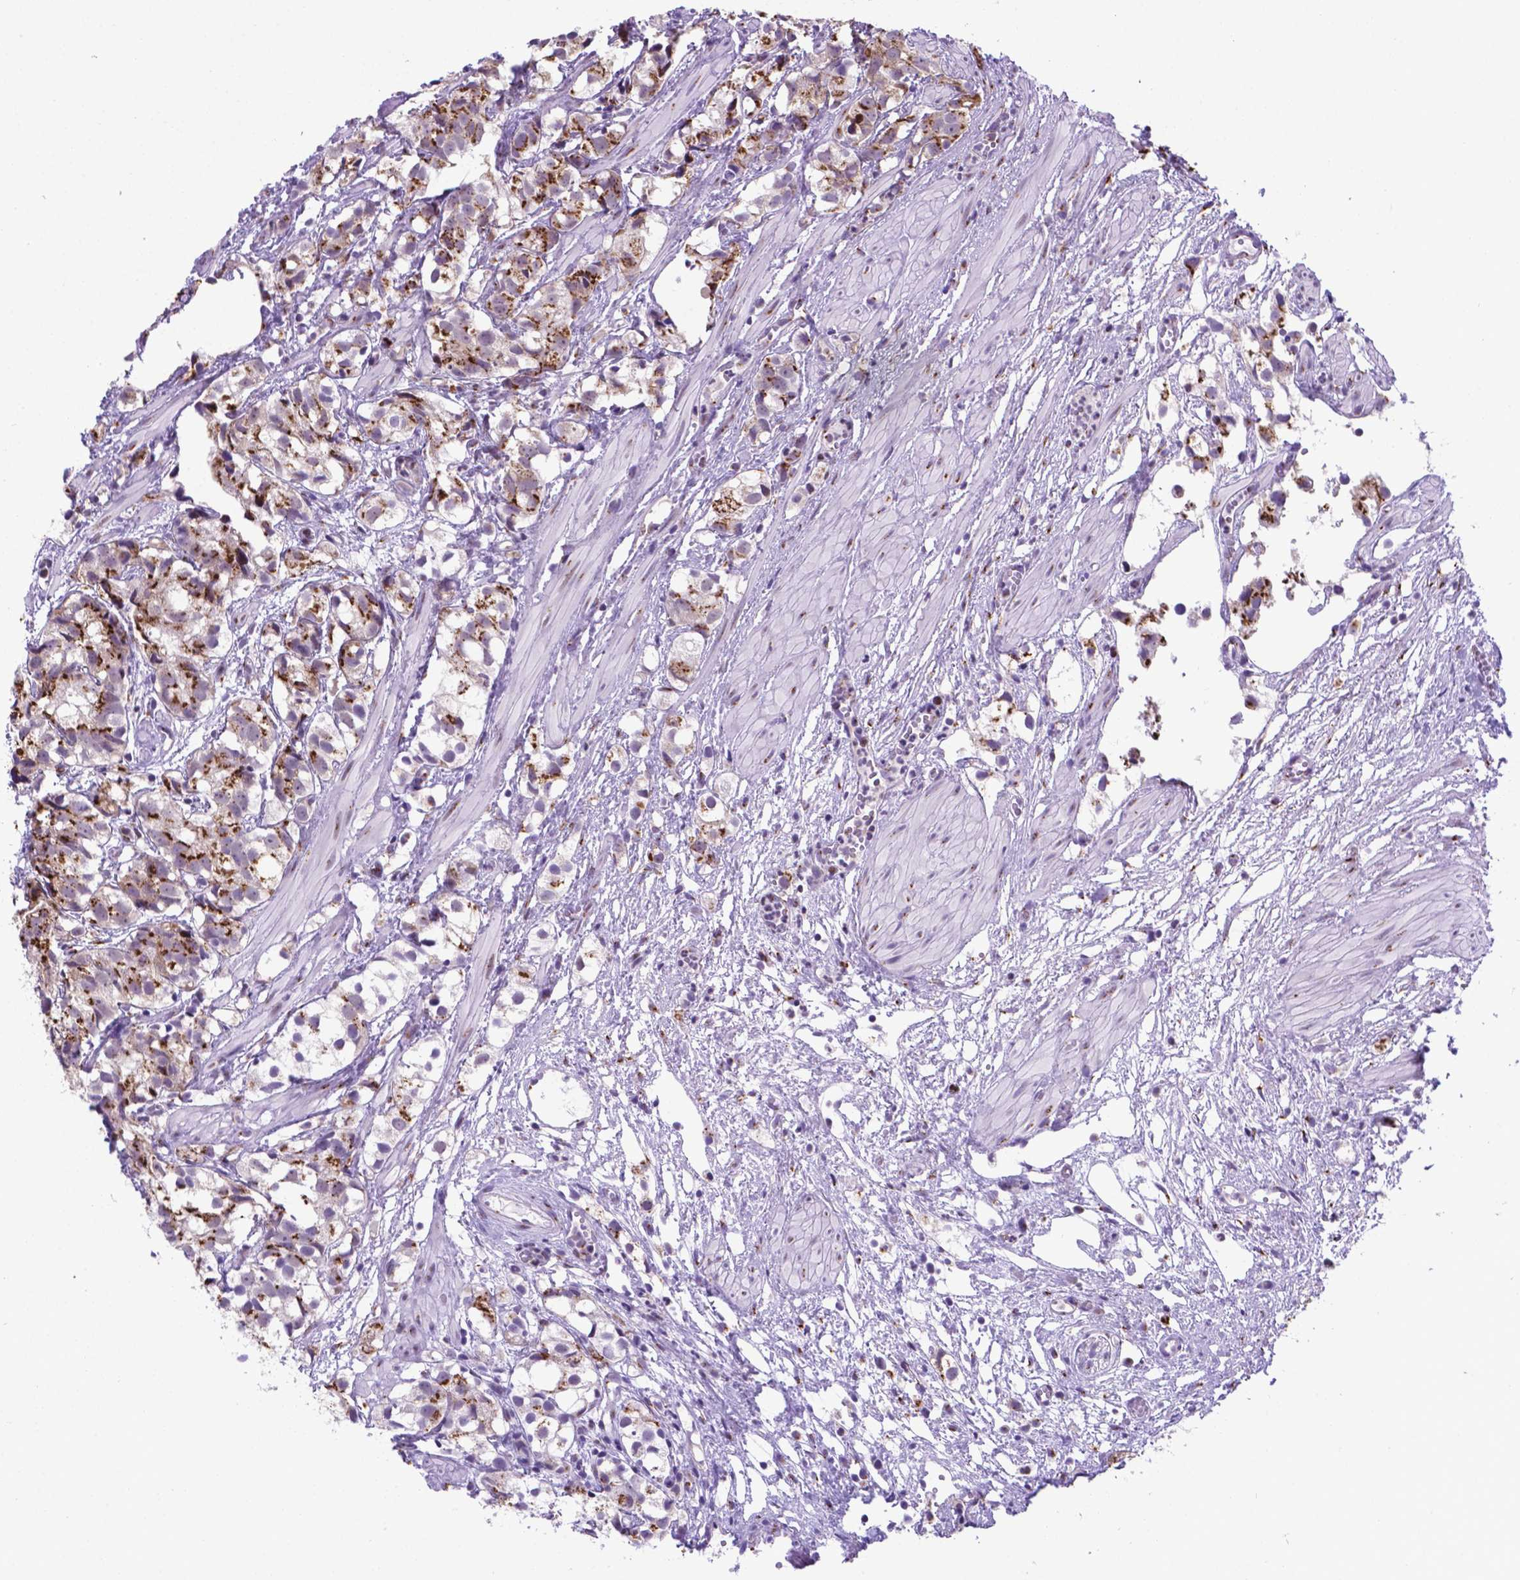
{"staining": {"intensity": "strong", "quantity": "25%-75%", "location": "cytoplasmic/membranous"}, "tissue": "prostate cancer", "cell_type": "Tumor cells", "image_type": "cancer", "snomed": [{"axis": "morphology", "description": "Adenocarcinoma, High grade"}, {"axis": "topography", "description": "Prostate"}], "caption": "Tumor cells demonstrate strong cytoplasmic/membranous positivity in about 25%-75% of cells in prostate cancer (adenocarcinoma (high-grade)). (Stains: DAB (3,3'-diaminobenzidine) in brown, nuclei in blue, Microscopy: brightfield microscopy at high magnification).", "gene": "MRPL10", "patient": {"sex": "male", "age": 68}}